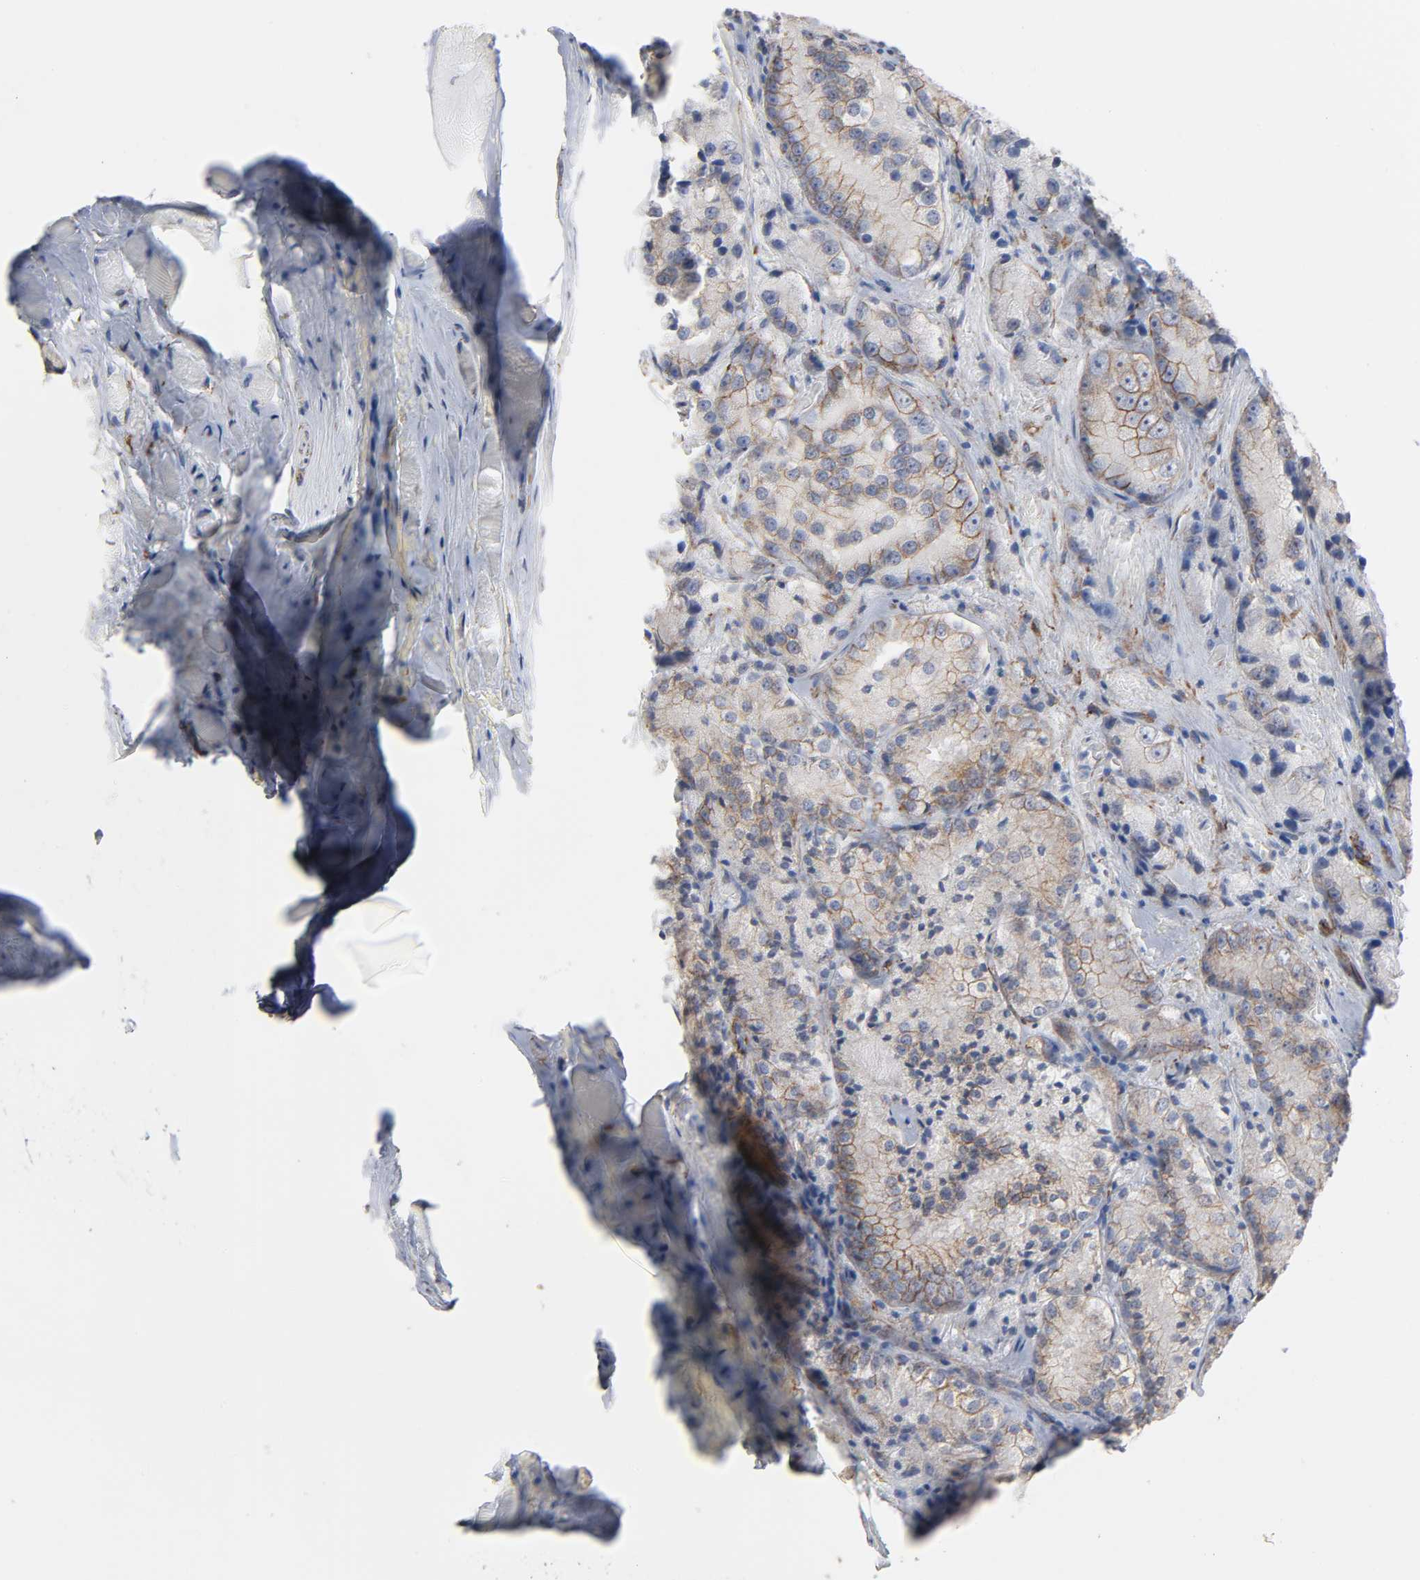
{"staining": {"intensity": "weak", "quantity": "25%-75%", "location": "cytoplasmic/membranous"}, "tissue": "prostate cancer", "cell_type": "Tumor cells", "image_type": "cancer", "snomed": [{"axis": "morphology", "description": "Adenocarcinoma, Low grade"}, {"axis": "topography", "description": "Prostate"}], "caption": "DAB (3,3'-diaminobenzidine) immunohistochemical staining of human prostate cancer (adenocarcinoma (low-grade)) shows weak cytoplasmic/membranous protein positivity in about 25%-75% of tumor cells.", "gene": "SPTAN1", "patient": {"sex": "male", "age": 64}}